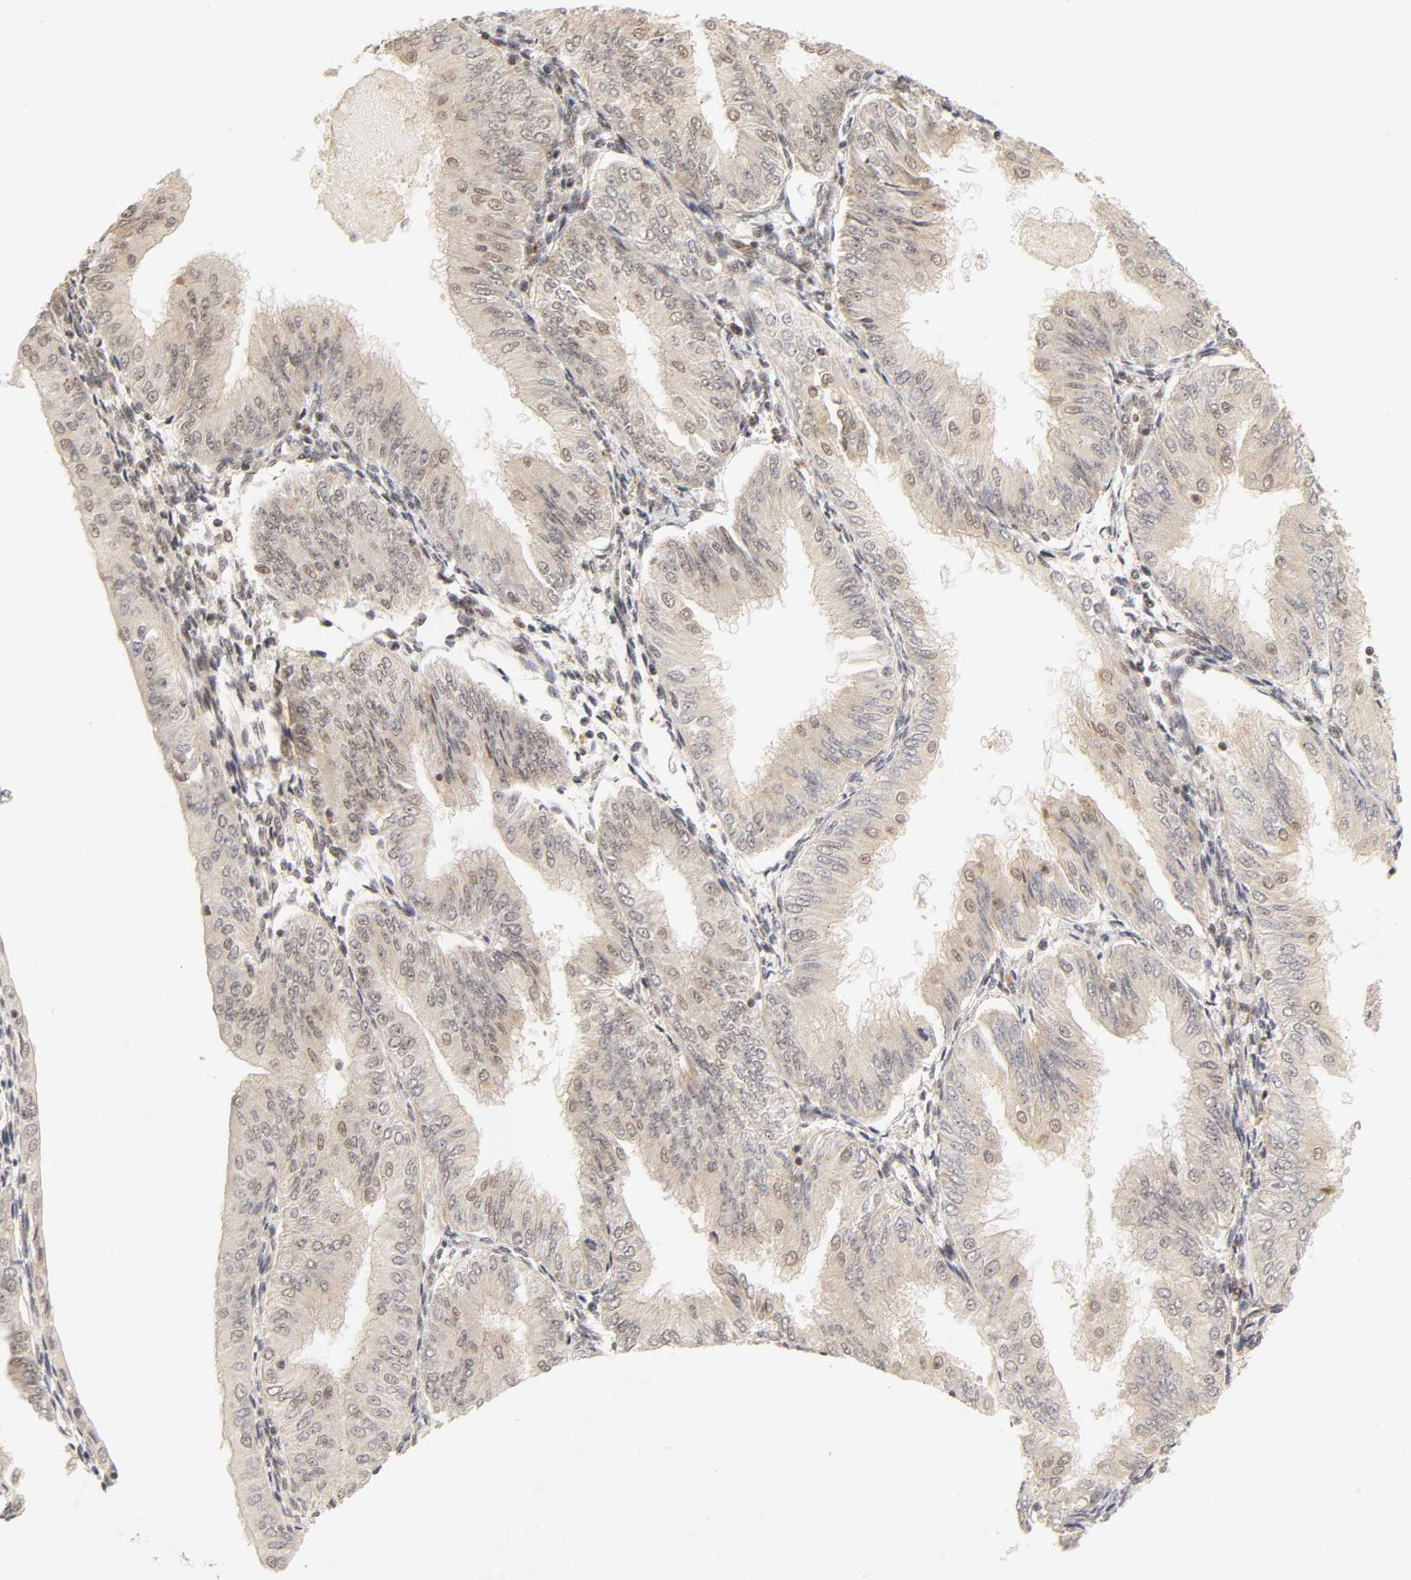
{"staining": {"intensity": "negative", "quantity": "none", "location": "none"}, "tissue": "endometrial cancer", "cell_type": "Tumor cells", "image_type": "cancer", "snomed": [{"axis": "morphology", "description": "Adenocarcinoma, NOS"}, {"axis": "topography", "description": "Endometrium"}], "caption": "Tumor cells show no significant protein expression in endometrial cancer (adenocarcinoma).", "gene": "TAF10", "patient": {"sex": "female", "age": 53}}